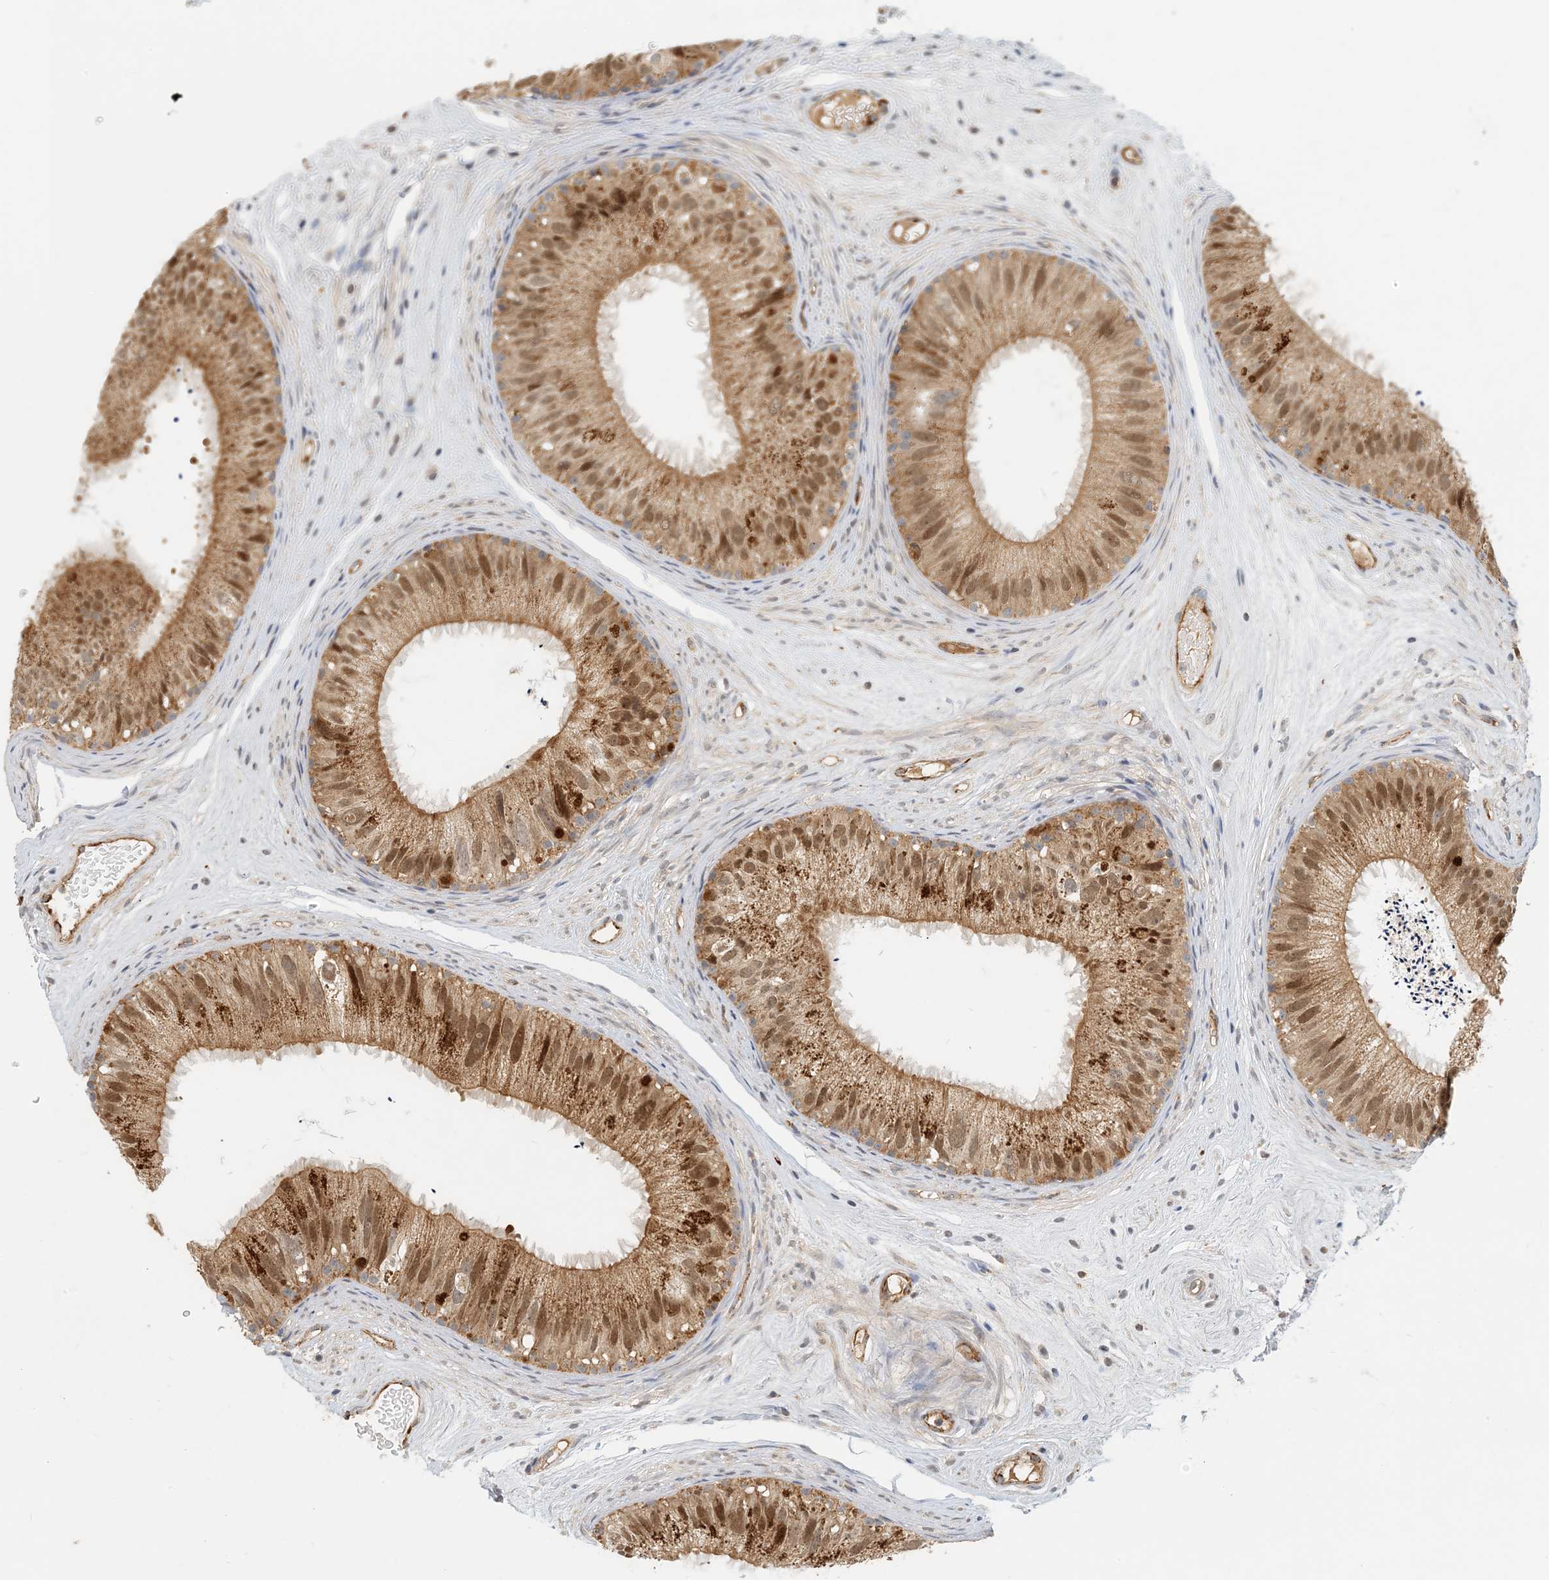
{"staining": {"intensity": "moderate", "quantity": "25%-75%", "location": "cytoplasmic/membranous,nuclear"}, "tissue": "epididymis", "cell_type": "Glandular cells", "image_type": "normal", "snomed": [{"axis": "morphology", "description": "Normal tissue, NOS"}, {"axis": "topography", "description": "Epididymis"}], "caption": "This is a histology image of immunohistochemistry staining of benign epididymis, which shows moderate expression in the cytoplasmic/membranous,nuclear of glandular cells.", "gene": "ZBTB3", "patient": {"sex": "male", "age": 77}}